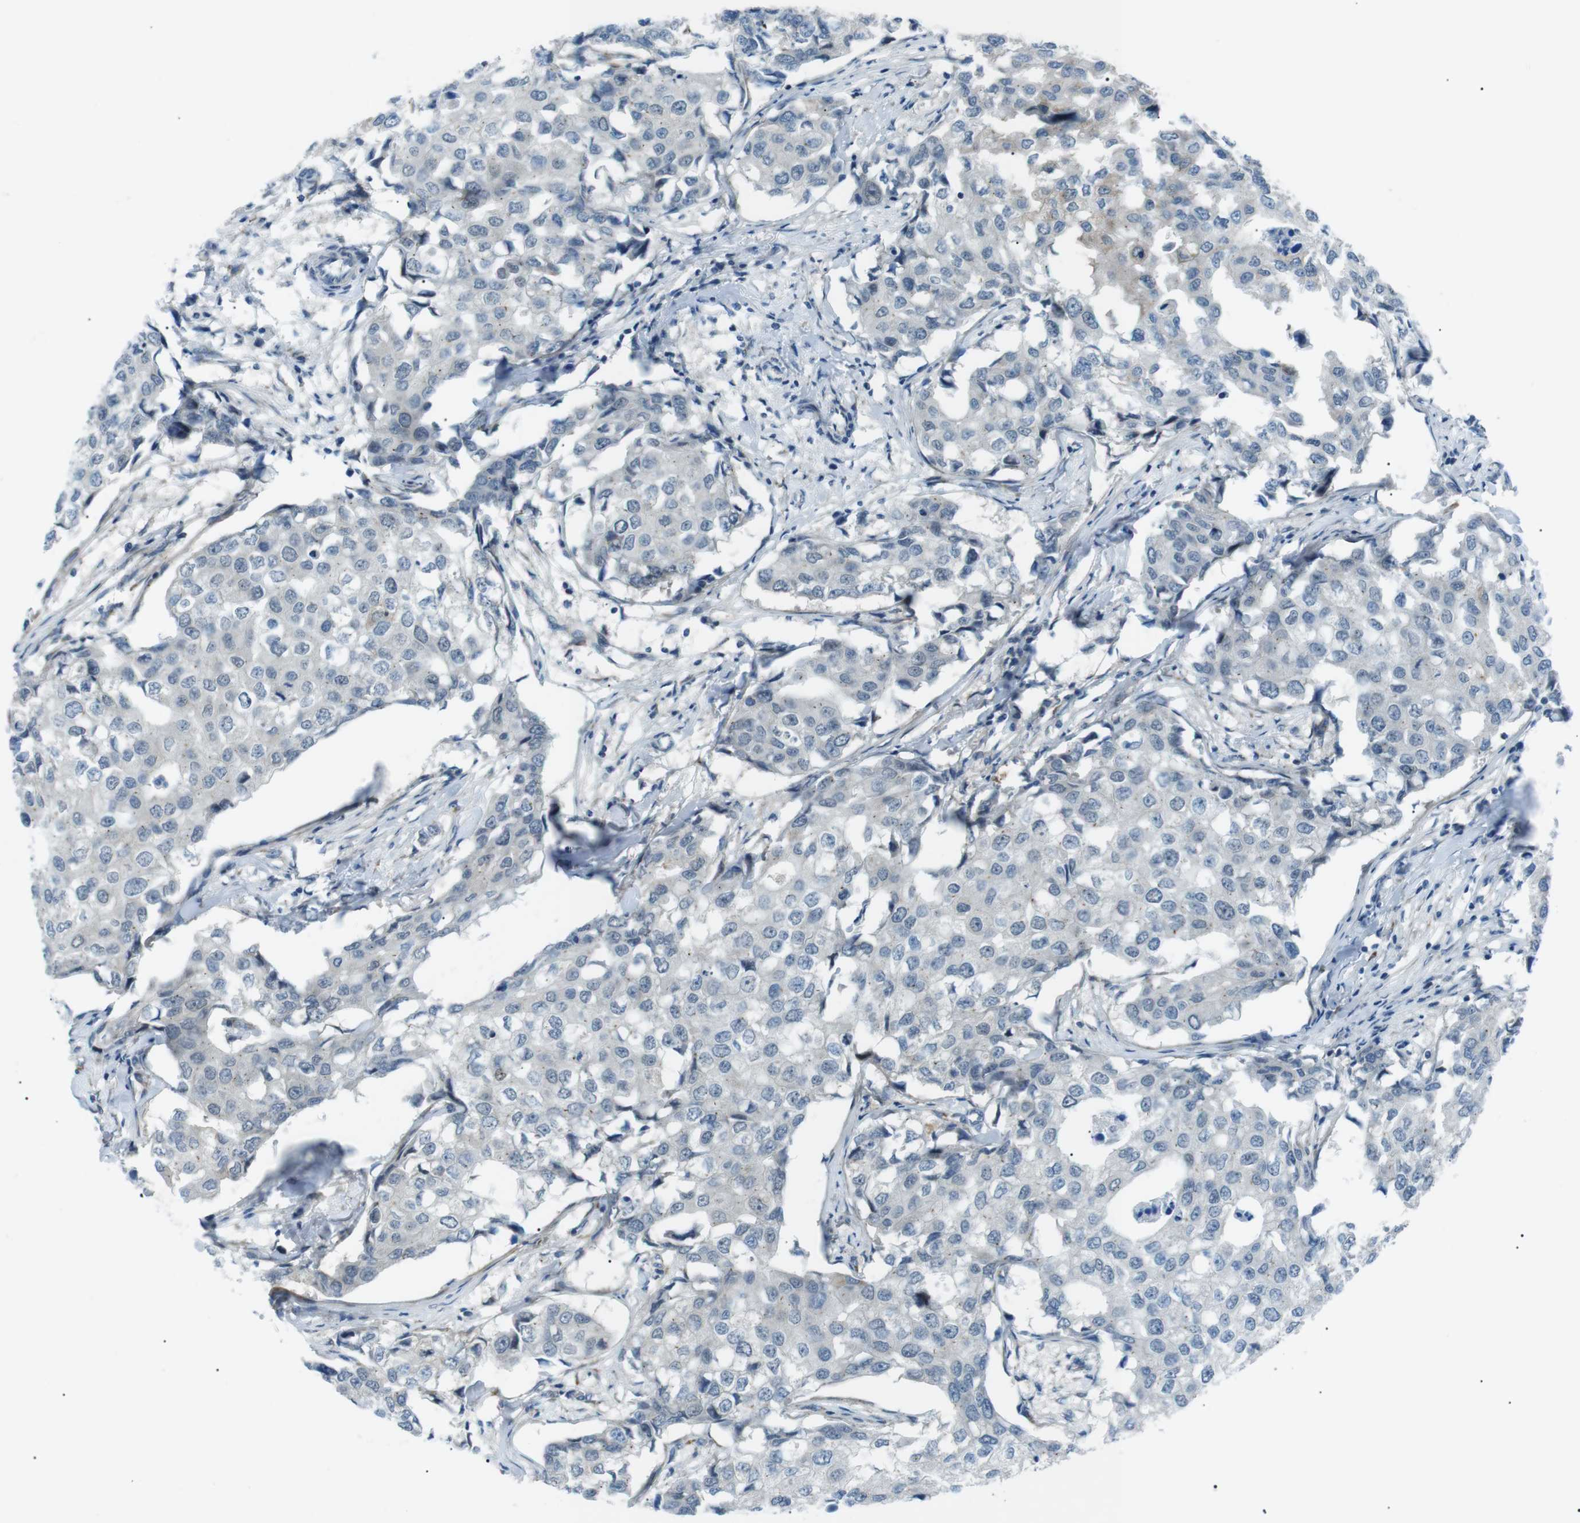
{"staining": {"intensity": "negative", "quantity": "none", "location": "none"}, "tissue": "breast cancer", "cell_type": "Tumor cells", "image_type": "cancer", "snomed": [{"axis": "morphology", "description": "Duct carcinoma"}, {"axis": "topography", "description": "Breast"}], "caption": "Protein analysis of breast invasive ductal carcinoma exhibits no significant expression in tumor cells.", "gene": "ARID5B", "patient": {"sex": "female", "age": 27}}